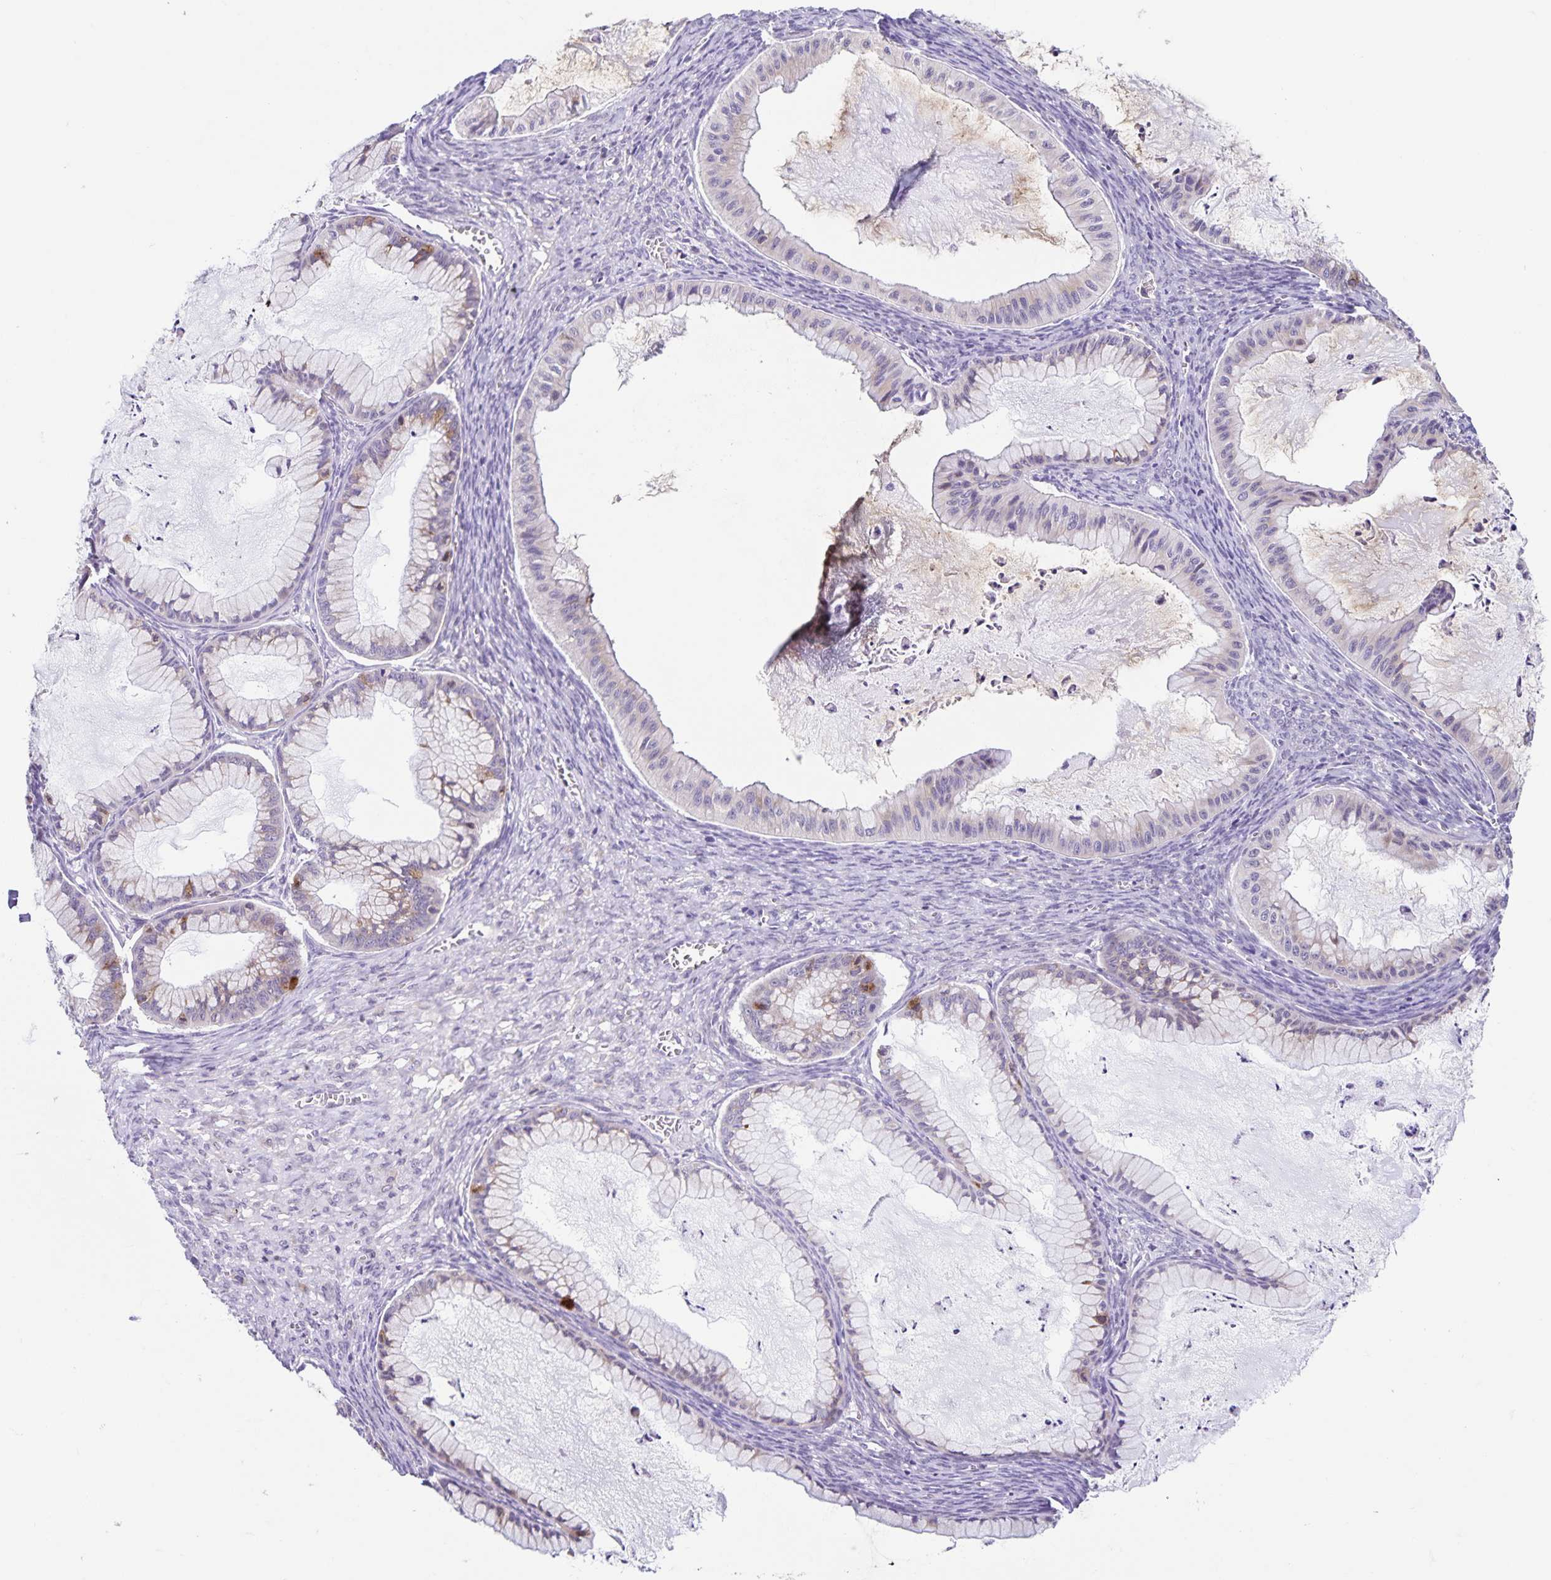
{"staining": {"intensity": "moderate", "quantity": "<25%", "location": "cytoplasmic/membranous"}, "tissue": "ovarian cancer", "cell_type": "Tumor cells", "image_type": "cancer", "snomed": [{"axis": "morphology", "description": "Cystadenocarcinoma, mucinous, NOS"}, {"axis": "topography", "description": "Ovary"}], "caption": "Human ovarian cancer stained for a protein (brown) reveals moderate cytoplasmic/membranous positive expression in about <25% of tumor cells.", "gene": "STPG4", "patient": {"sex": "female", "age": 72}}